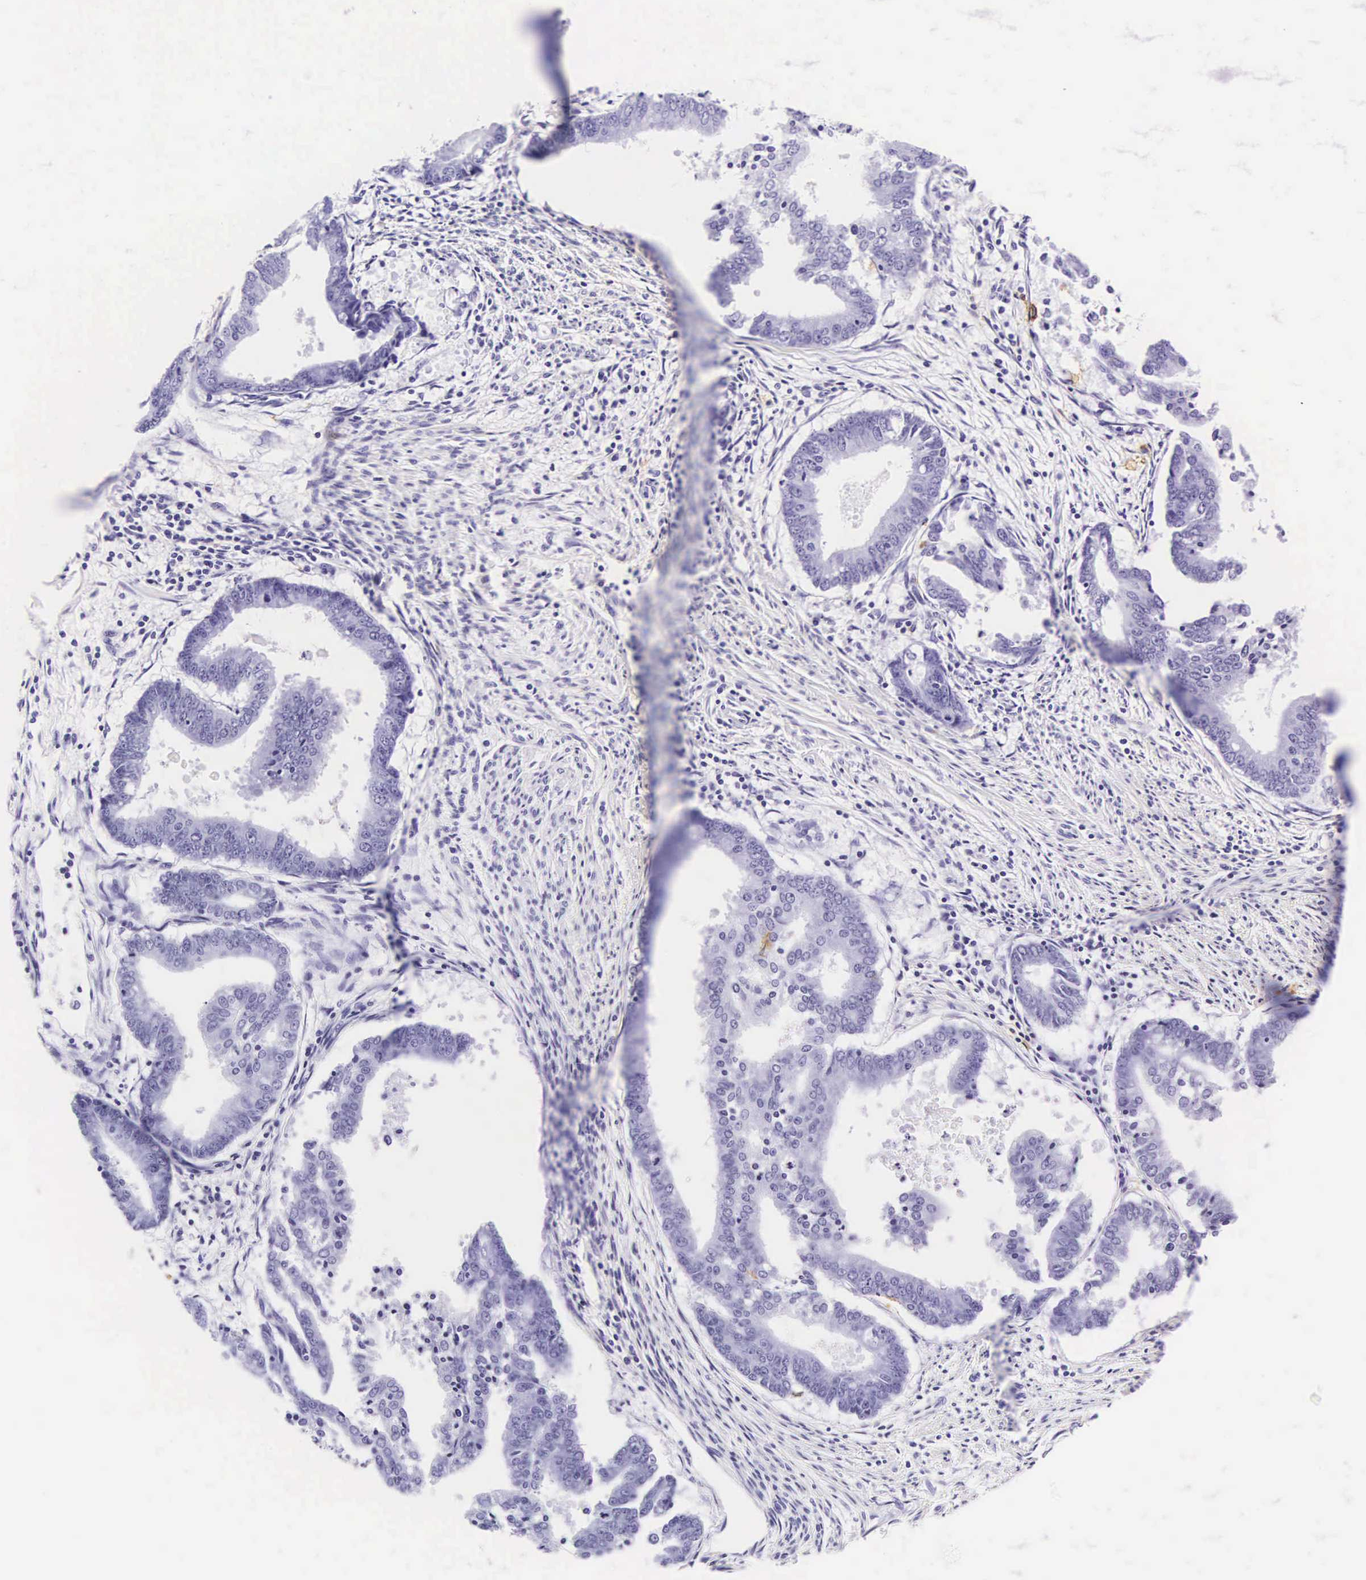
{"staining": {"intensity": "negative", "quantity": "none", "location": "none"}, "tissue": "endometrial cancer", "cell_type": "Tumor cells", "image_type": "cancer", "snomed": [{"axis": "morphology", "description": "Adenocarcinoma, NOS"}, {"axis": "topography", "description": "Endometrium"}], "caption": "There is no significant positivity in tumor cells of endometrial adenocarcinoma.", "gene": "CD1A", "patient": {"sex": "female", "age": 63}}